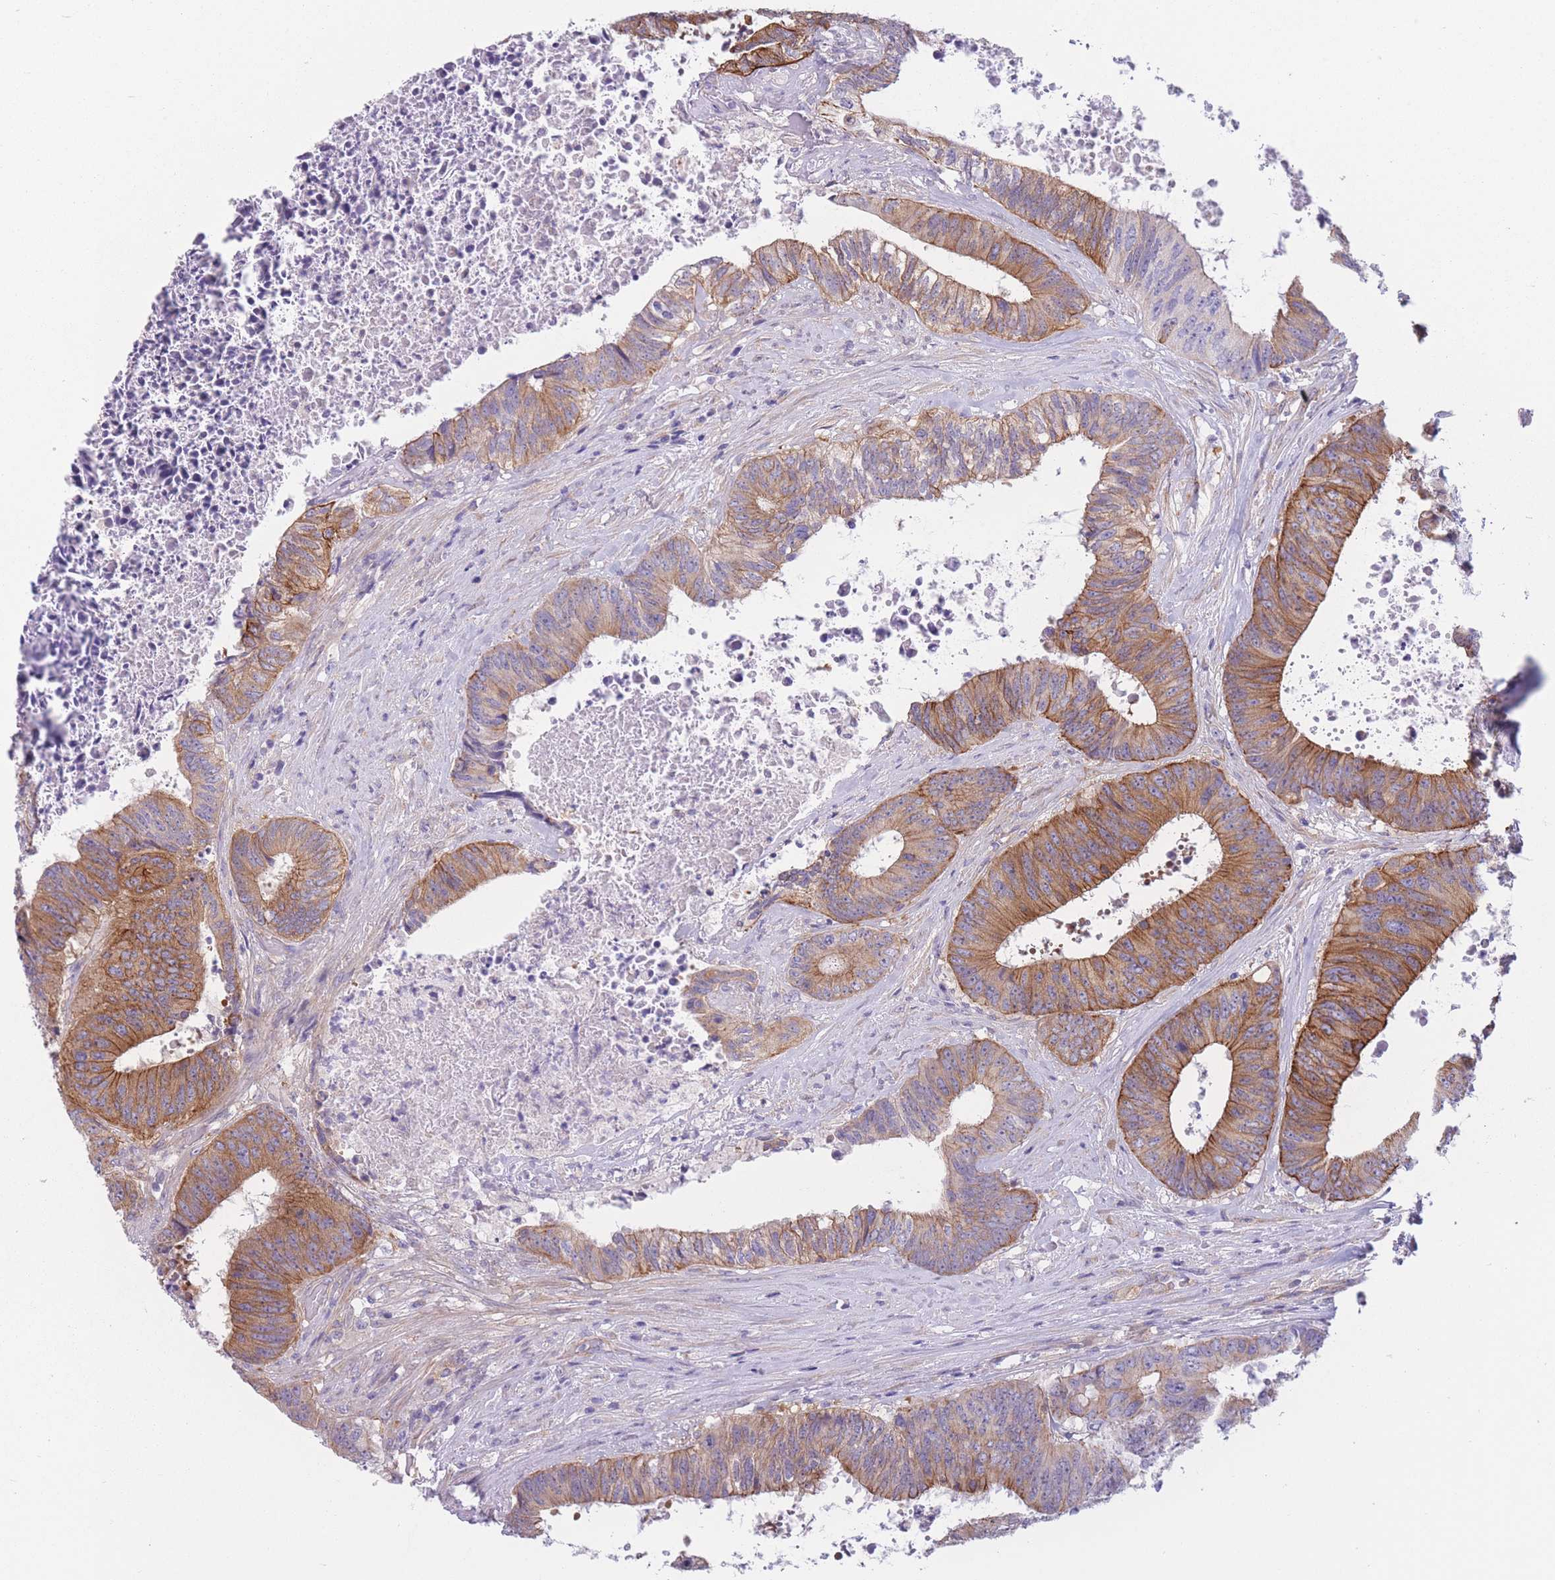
{"staining": {"intensity": "strong", "quantity": ">75%", "location": "cytoplasmic/membranous"}, "tissue": "colorectal cancer", "cell_type": "Tumor cells", "image_type": "cancer", "snomed": [{"axis": "morphology", "description": "Adenocarcinoma, NOS"}, {"axis": "topography", "description": "Rectum"}], "caption": "Immunohistochemistry photomicrograph of neoplastic tissue: adenocarcinoma (colorectal) stained using immunohistochemistry (IHC) exhibits high levels of strong protein expression localized specifically in the cytoplasmic/membranous of tumor cells, appearing as a cytoplasmic/membranous brown color.", "gene": "SERPINB3", "patient": {"sex": "male", "age": 72}}